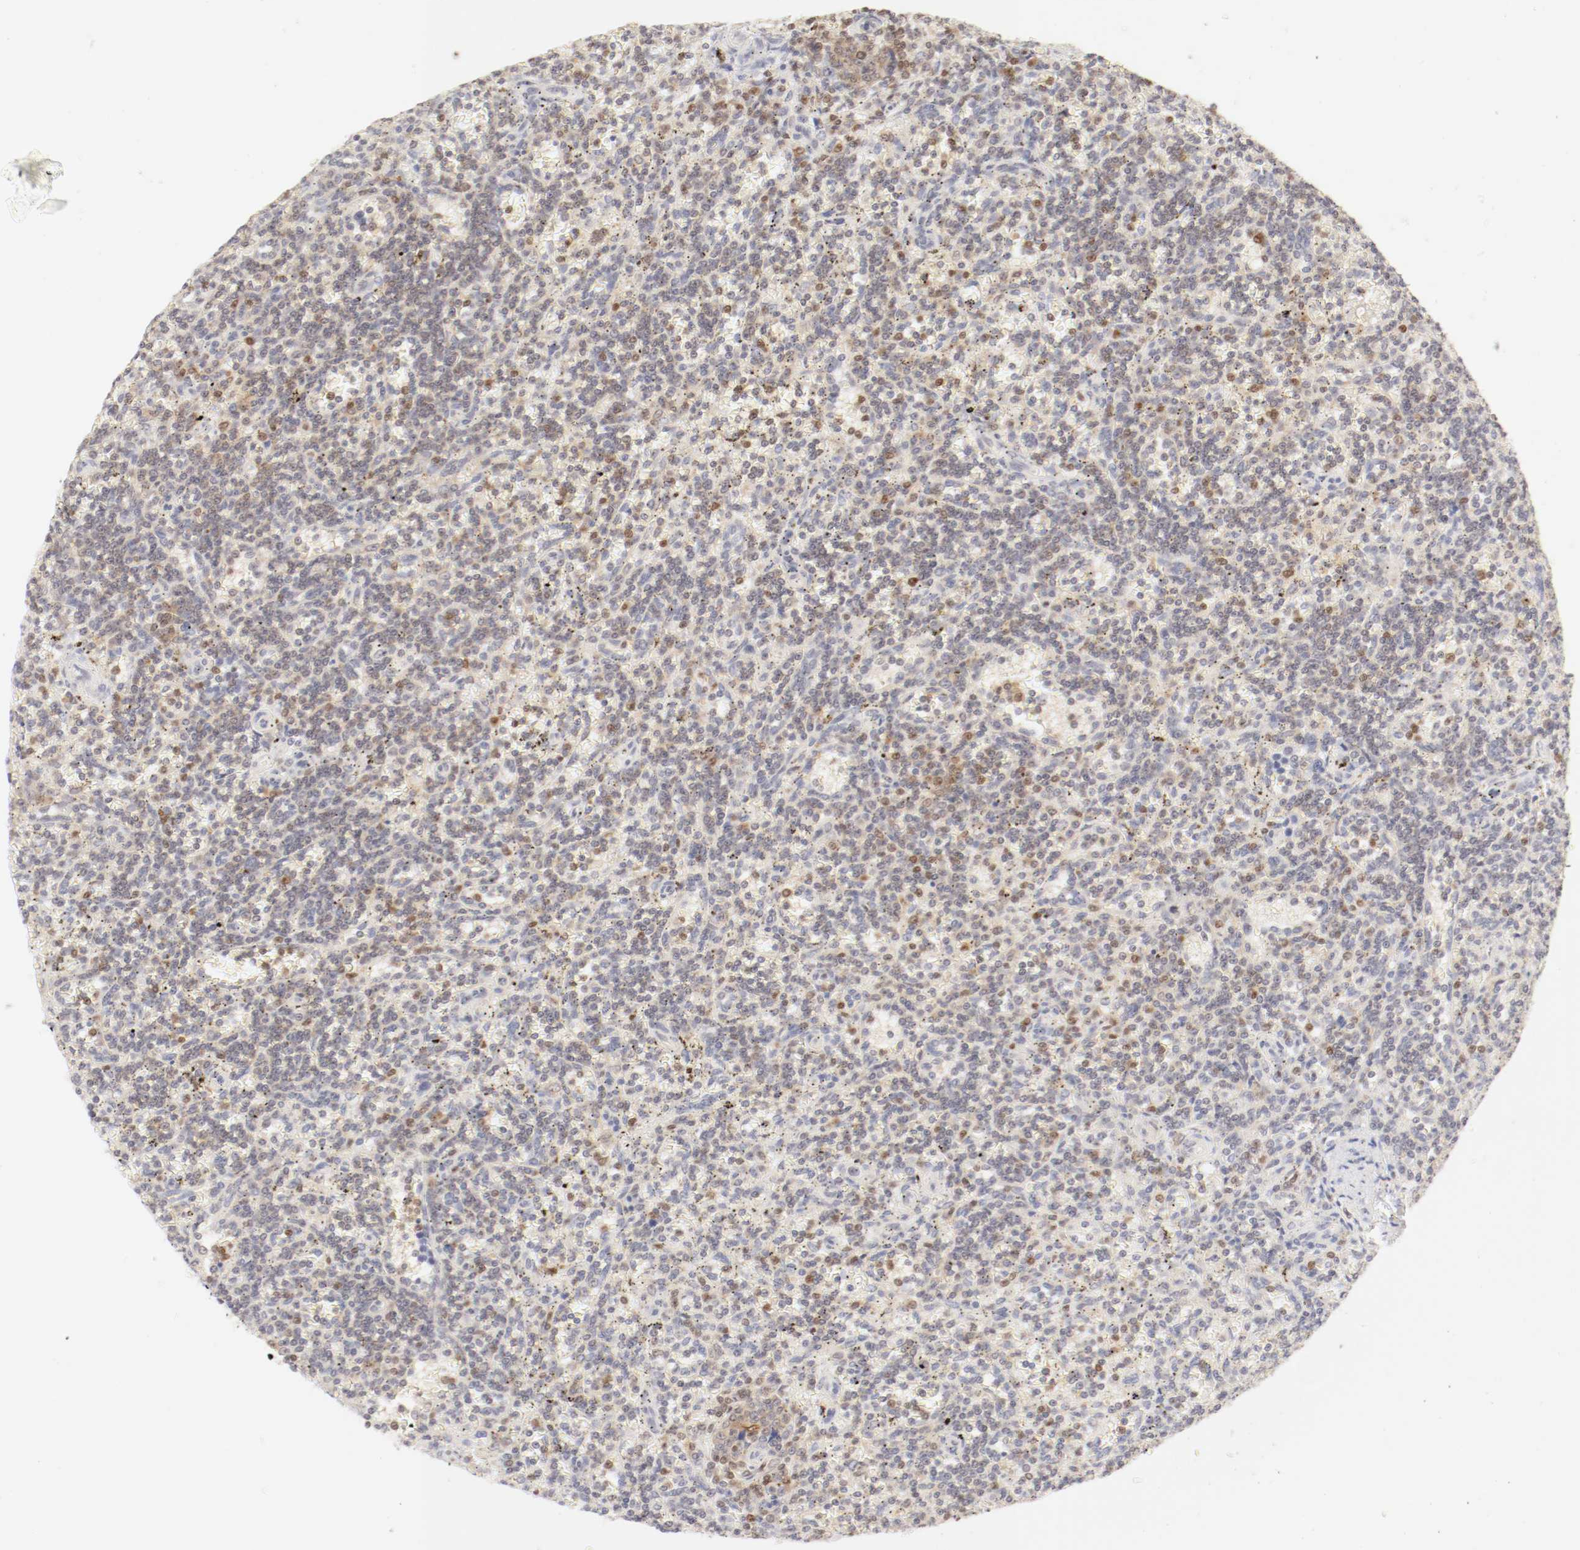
{"staining": {"intensity": "moderate", "quantity": "<25%", "location": "cytoplasmic/membranous,nuclear"}, "tissue": "lymphoma", "cell_type": "Tumor cells", "image_type": "cancer", "snomed": [{"axis": "morphology", "description": "Malignant lymphoma, non-Hodgkin's type, Low grade"}, {"axis": "topography", "description": "Spleen"}], "caption": "Immunohistochemistry histopathology image of neoplastic tissue: lymphoma stained using immunohistochemistry demonstrates low levels of moderate protein expression localized specifically in the cytoplasmic/membranous and nuclear of tumor cells, appearing as a cytoplasmic/membranous and nuclear brown color.", "gene": "KIF2A", "patient": {"sex": "male", "age": 73}}